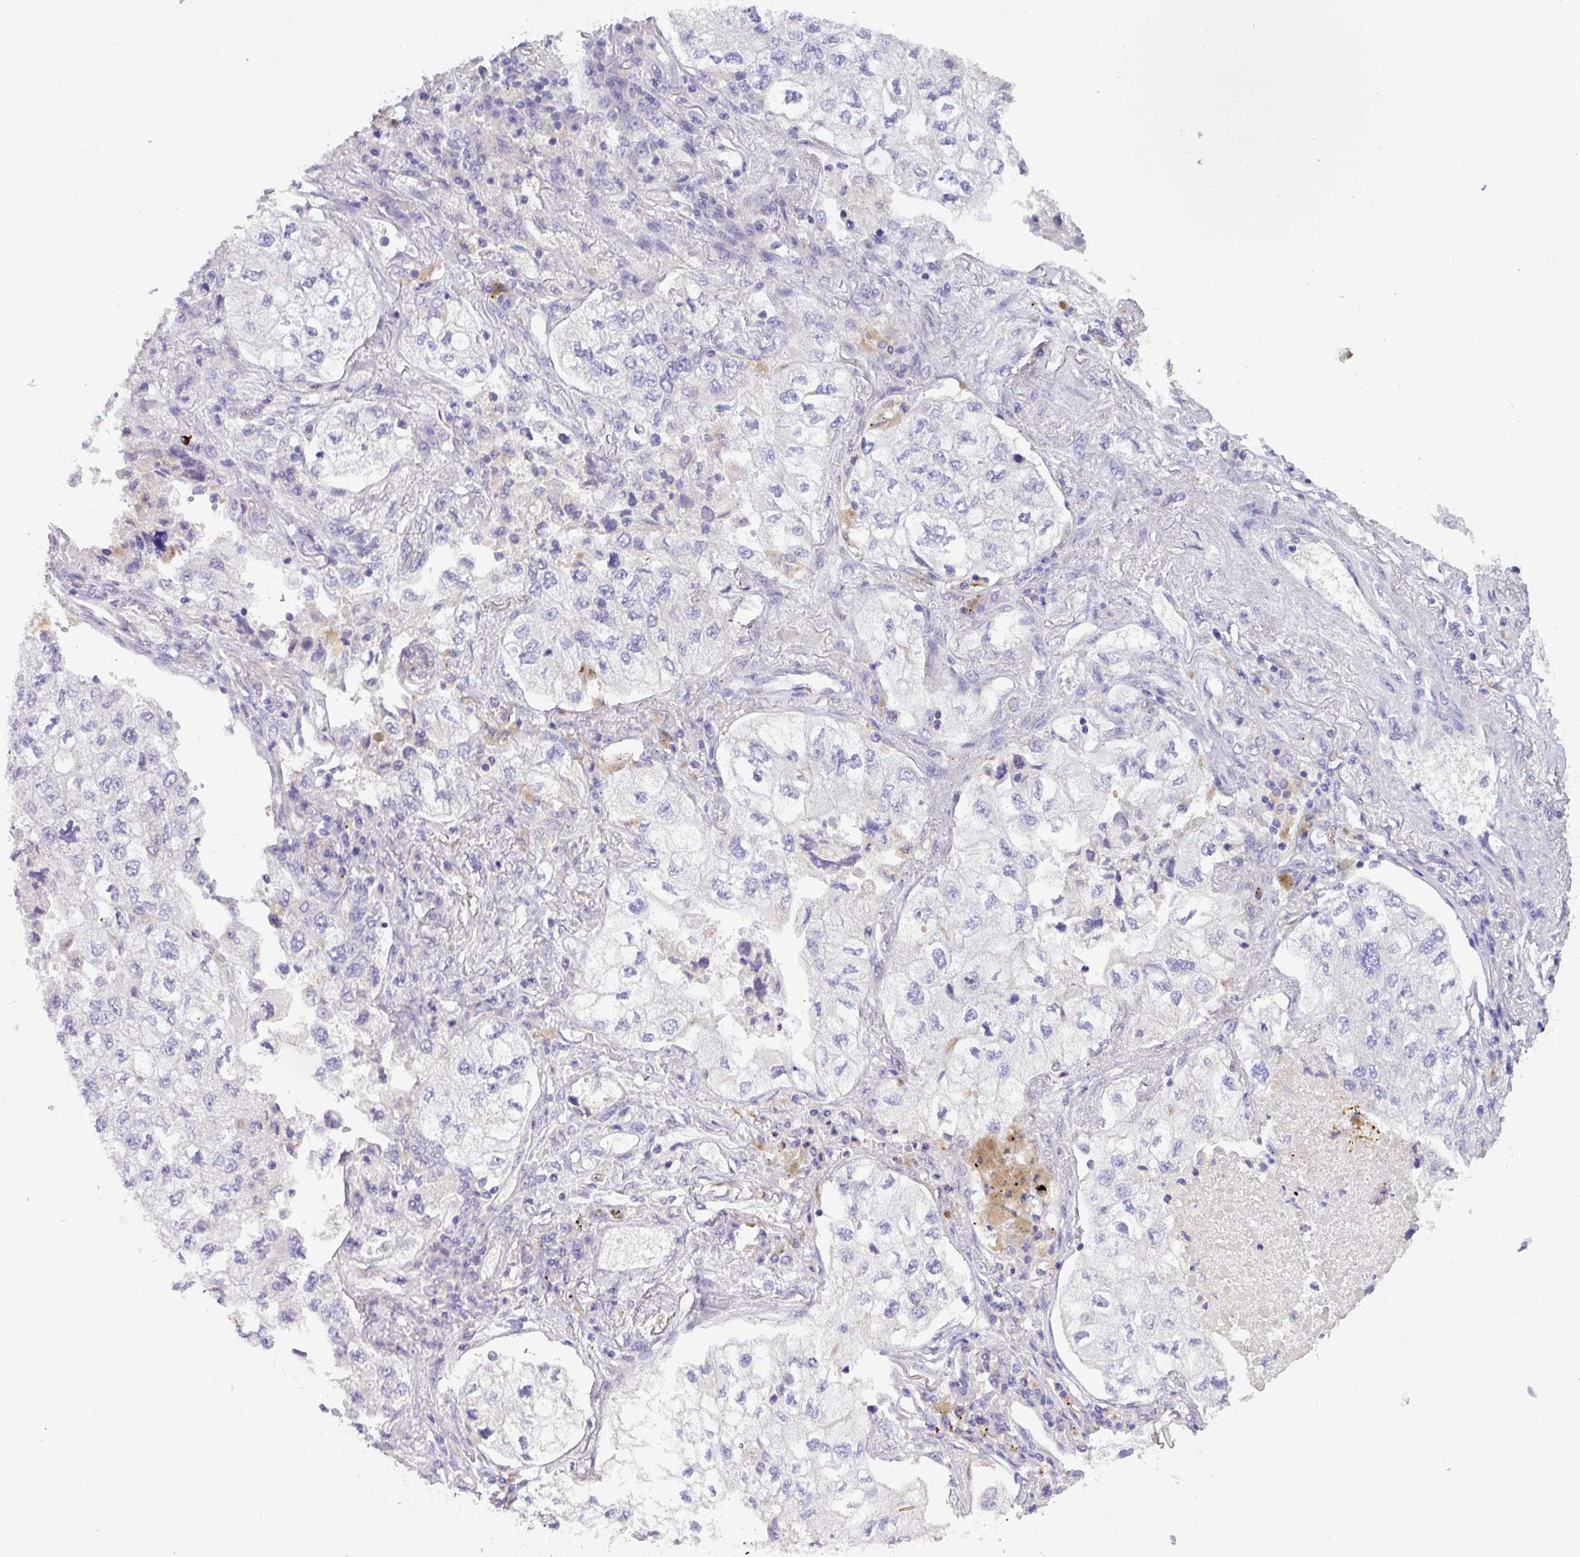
{"staining": {"intensity": "negative", "quantity": "none", "location": "none"}, "tissue": "lung cancer", "cell_type": "Tumor cells", "image_type": "cancer", "snomed": [{"axis": "morphology", "description": "Adenocarcinoma, NOS"}, {"axis": "topography", "description": "Lung"}], "caption": "A micrograph of human lung cancer (adenocarcinoma) is negative for staining in tumor cells.", "gene": "MRM2", "patient": {"sex": "male", "age": 63}}